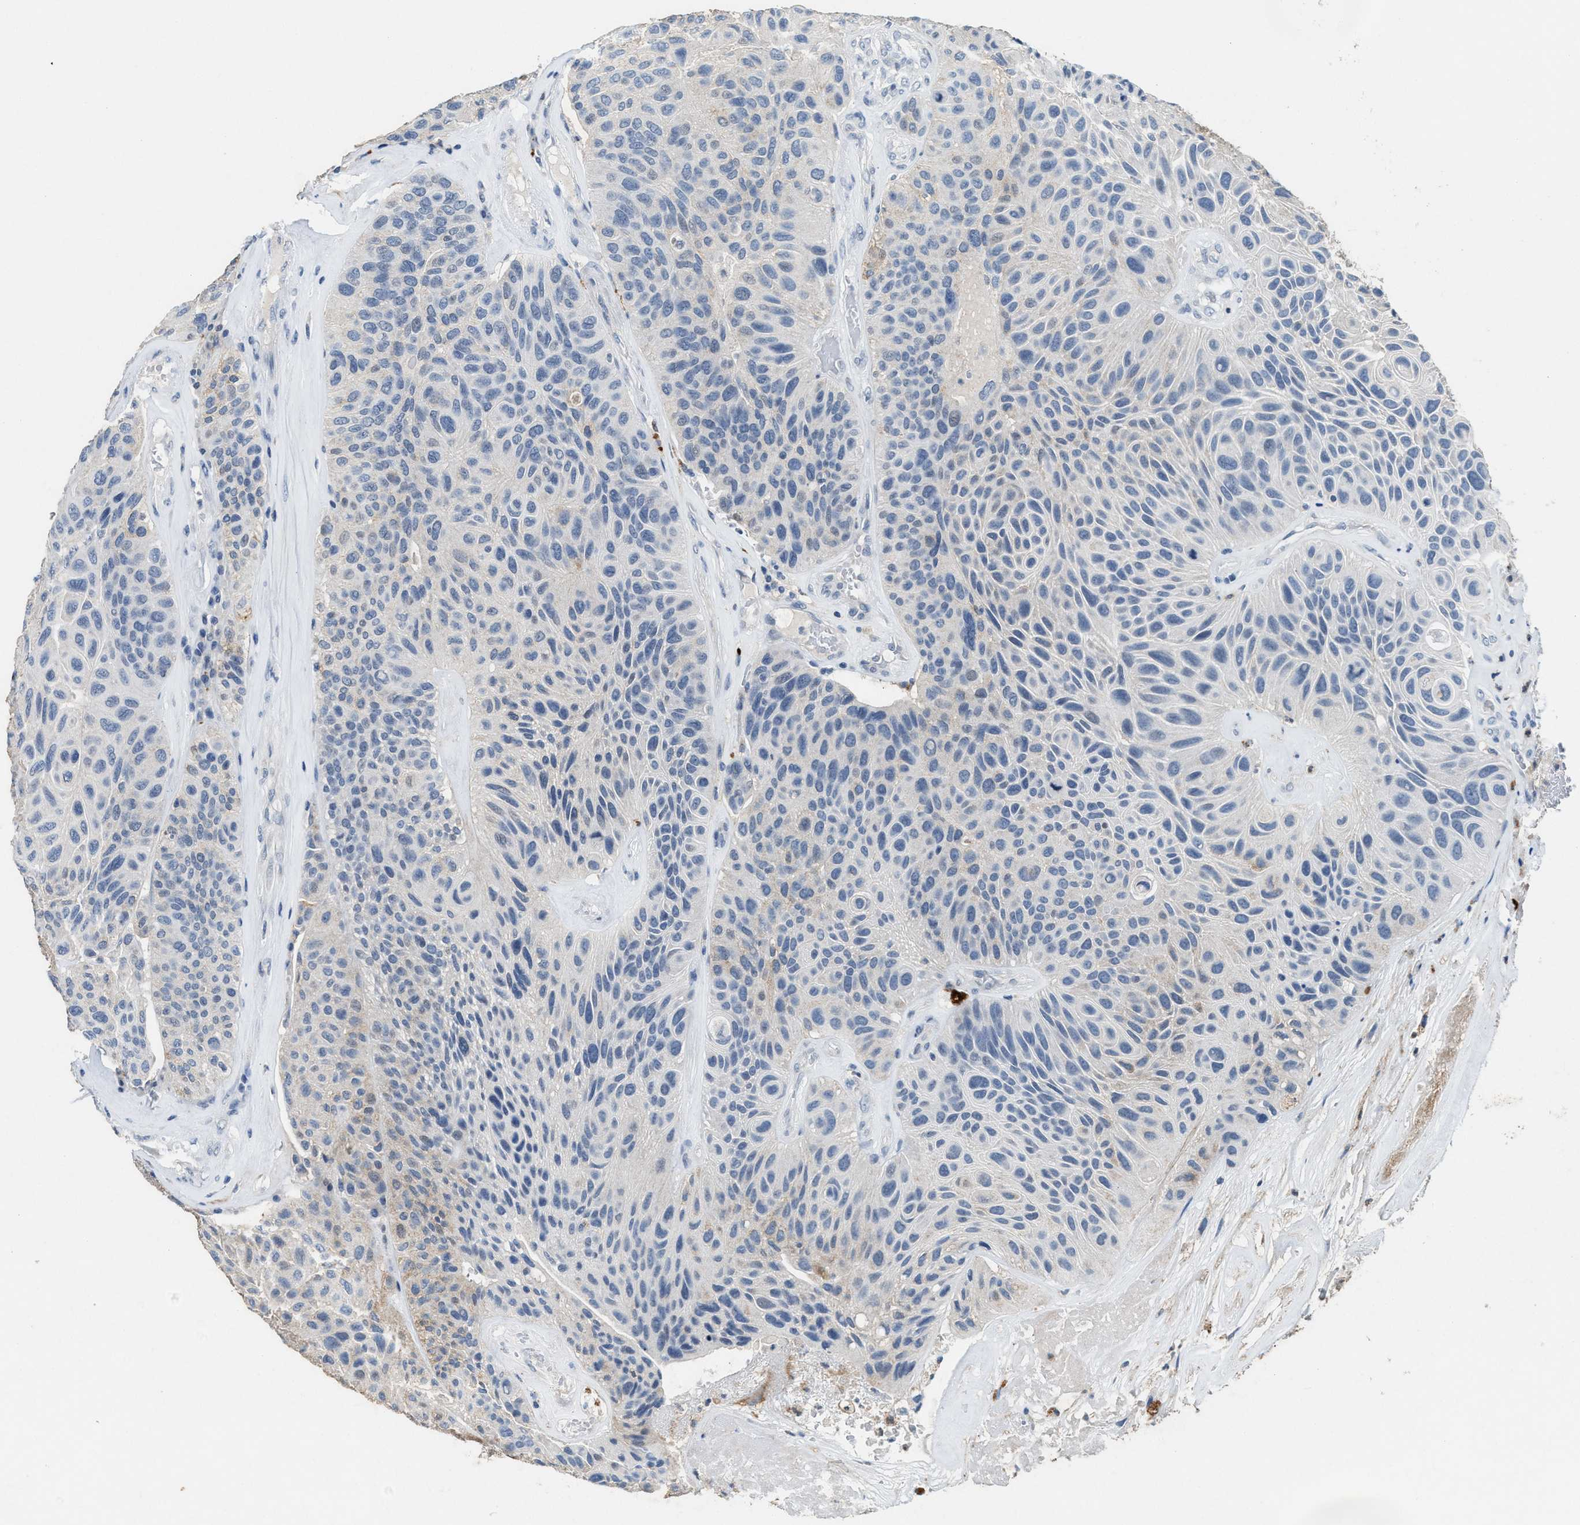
{"staining": {"intensity": "negative", "quantity": "none", "location": "none"}, "tissue": "urothelial cancer", "cell_type": "Tumor cells", "image_type": "cancer", "snomed": [{"axis": "morphology", "description": "Urothelial carcinoma, High grade"}, {"axis": "topography", "description": "Urinary bladder"}], "caption": "Tumor cells show no significant expression in high-grade urothelial carcinoma.", "gene": "SLC5A5", "patient": {"sex": "male", "age": 66}}